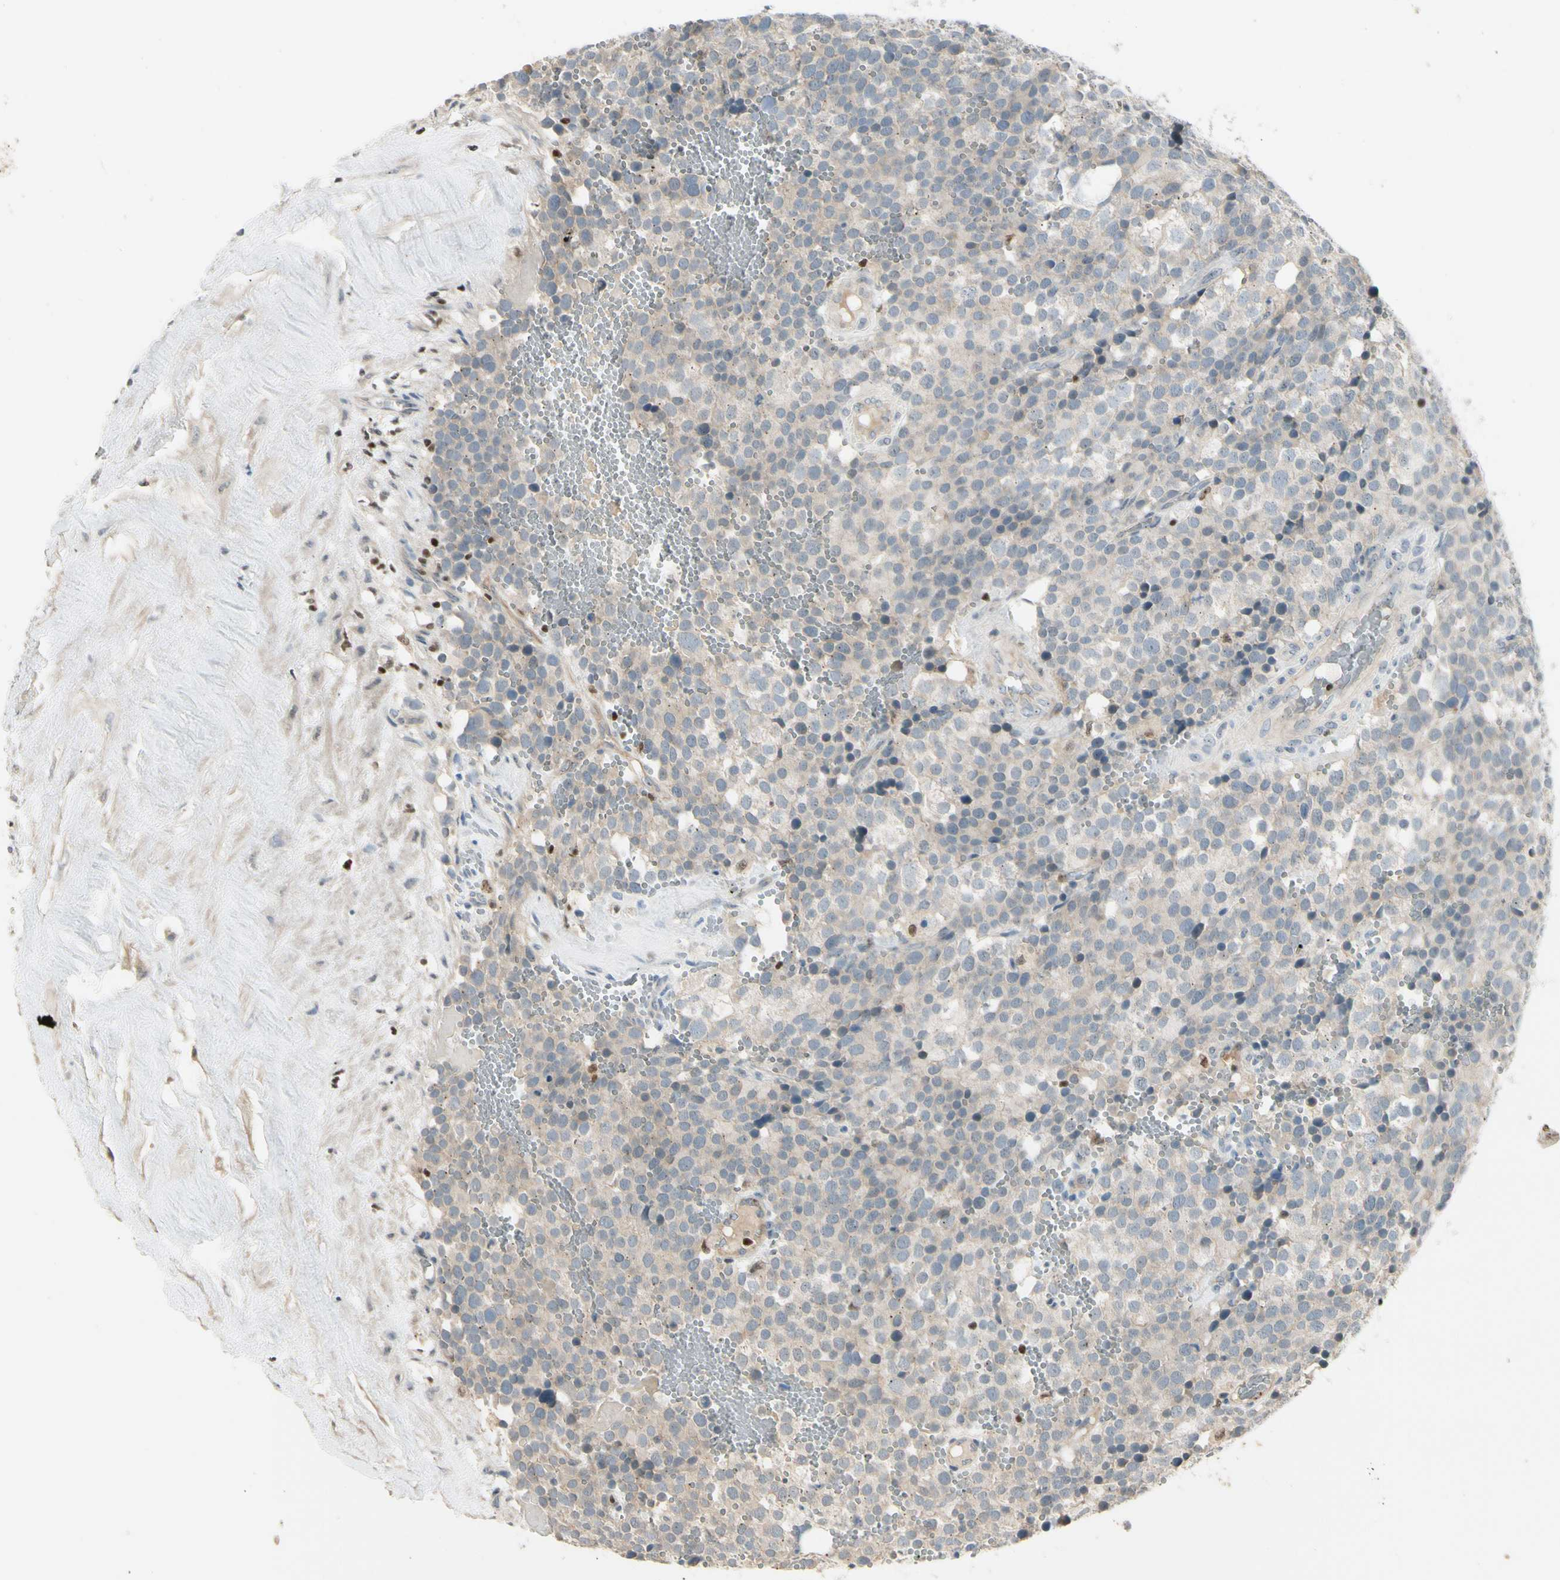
{"staining": {"intensity": "weak", "quantity": ">75%", "location": "cytoplasmic/membranous"}, "tissue": "testis cancer", "cell_type": "Tumor cells", "image_type": "cancer", "snomed": [{"axis": "morphology", "description": "Seminoma, NOS"}, {"axis": "topography", "description": "Testis"}], "caption": "Protein staining of testis seminoma tissue displays weak cytoplasmic/membranous positivity in approximately >75% of tumor cells.", "gene": "NFYA", "patient": {"sex": "male", "age": 71}}